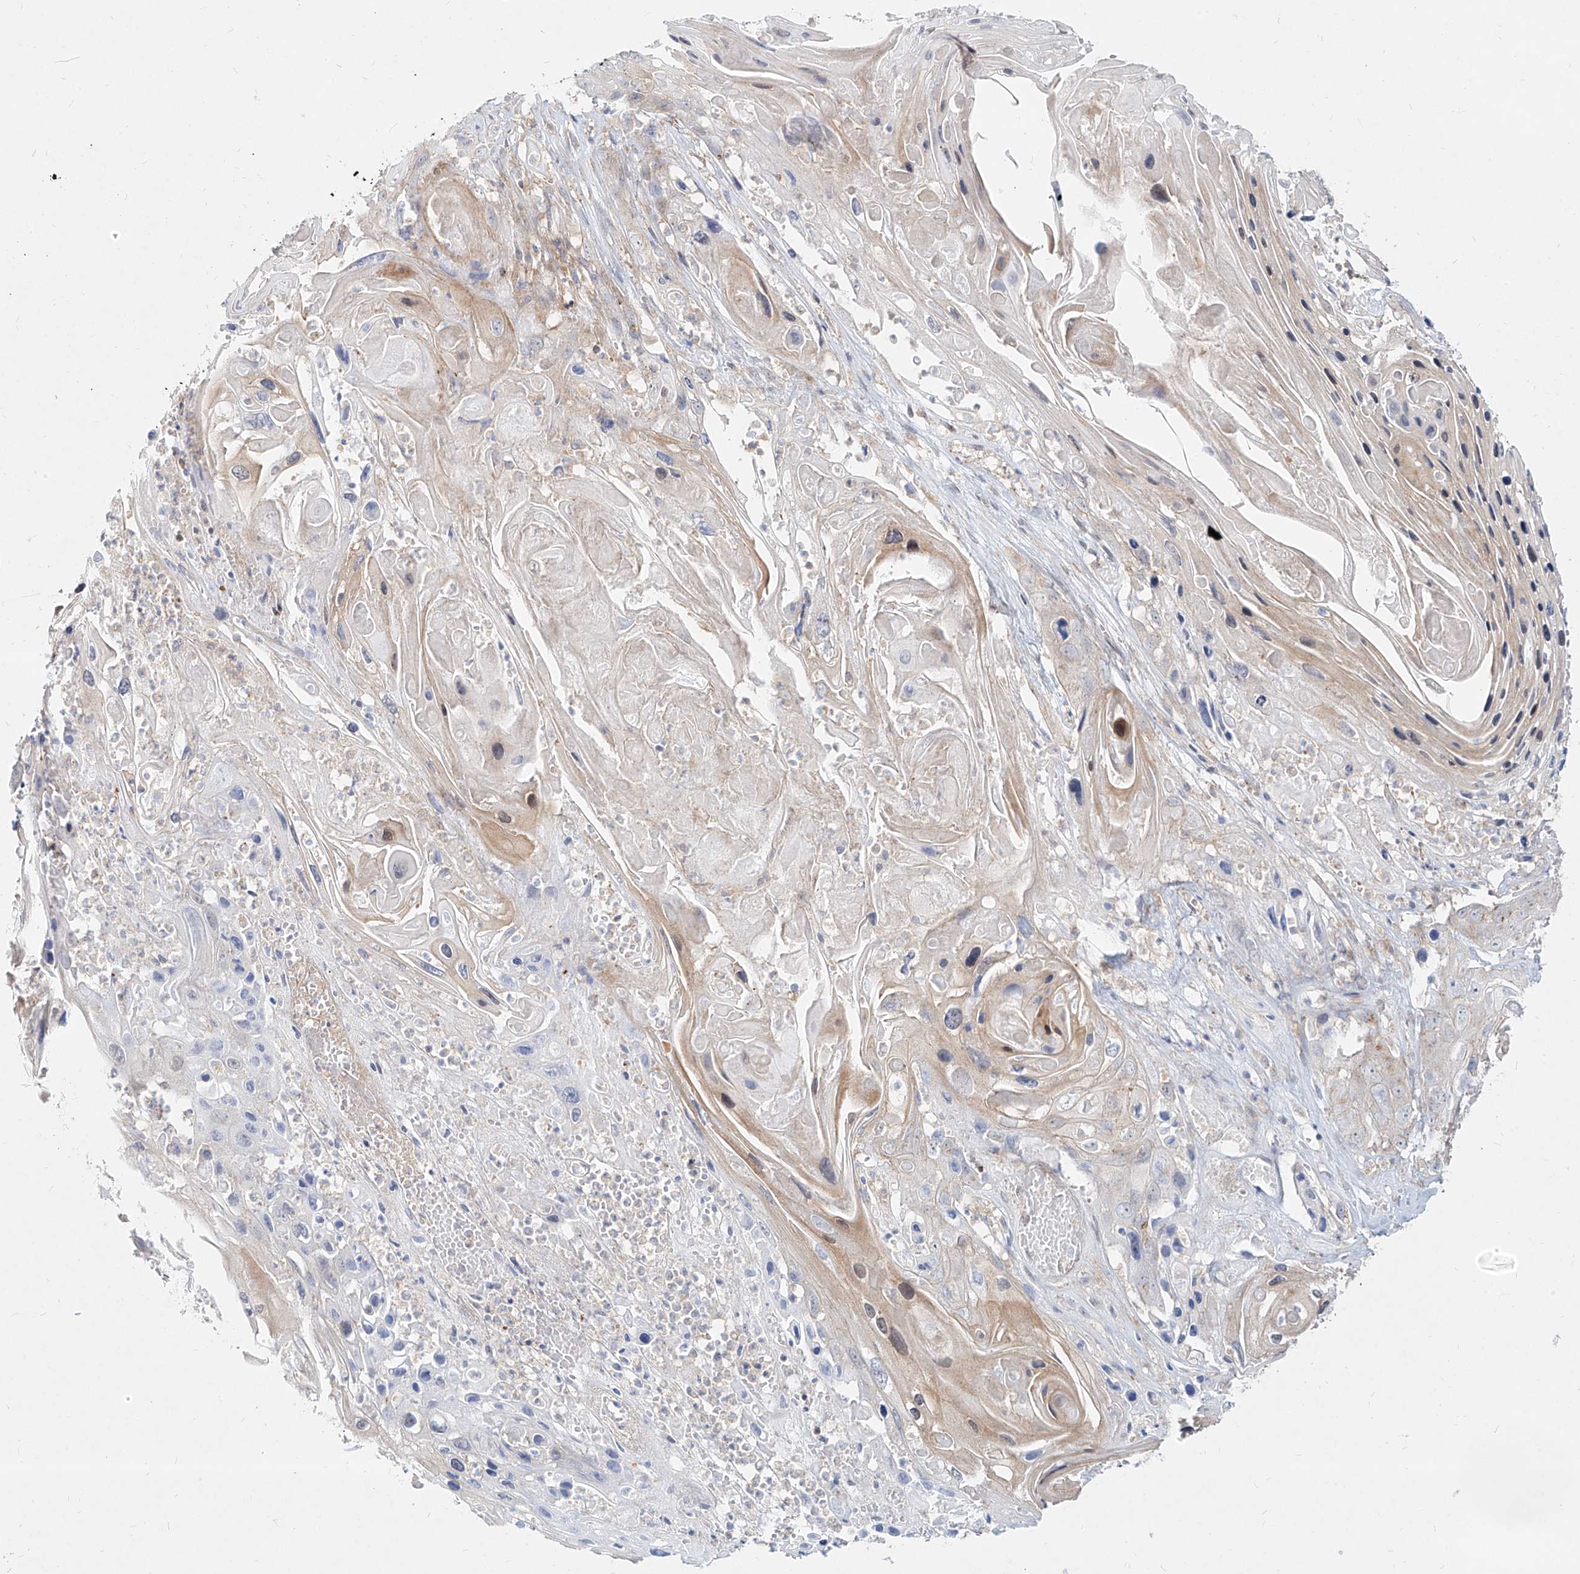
{"staining": {"intensity": "negative", "quantity": "none", "location": "none"}, "tissue": "skin cancer", "cell_type": "Tumor cells", "image_type": "cancer", "snomed": [{"axis": "morphology", "description": "Squamous cell carcinoma, NOS"}, {"axis": "topography", "description": "Skin"}], "caption": "A histopathology image of human skin squamous cell carcinoma is negative for staining in tumor cells.", "gene": "SLC2A12", "patient": {"sex": "male", "age": 55}}